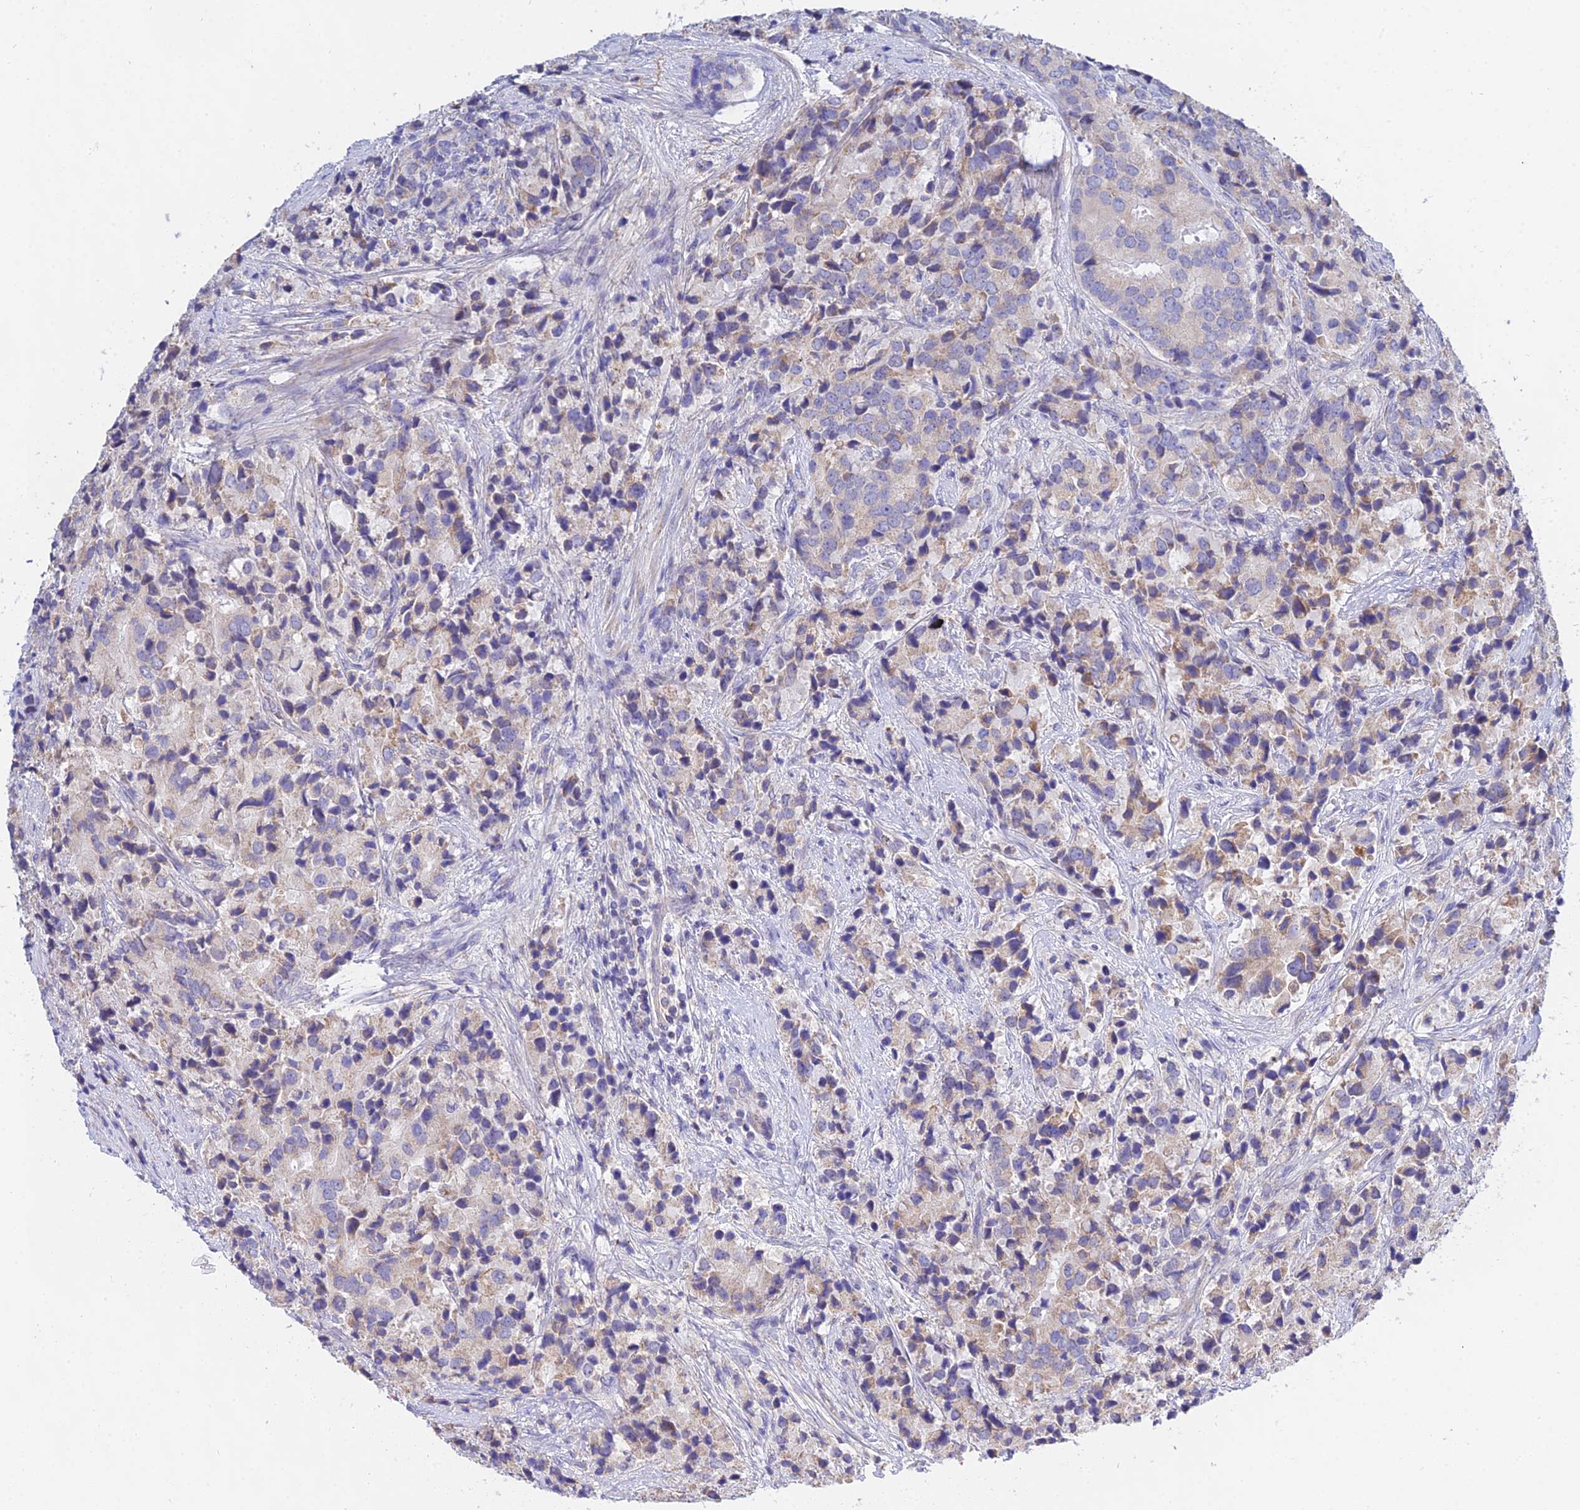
{"staining": {"intensity": "weak", "quantity": "<25%", "location": "cytoplasmic/membranous"}, "tissue": "prostate cancer", "cell_type": "Tumor cells", "image_type": "cancer", "snomed": [{"axis": "morphology", "description": "Adenocarcinoma, High grade"}, {"axis": "topography", "description": "Prostate"}], "caption": "DAB immunohistochemical staining of human prostate cancer reveals no significant expression in tumor cells. Nuclei are stained in blue.", "gene": "PPP2R2C", "patient": {"sex": "male", "age": 62}}